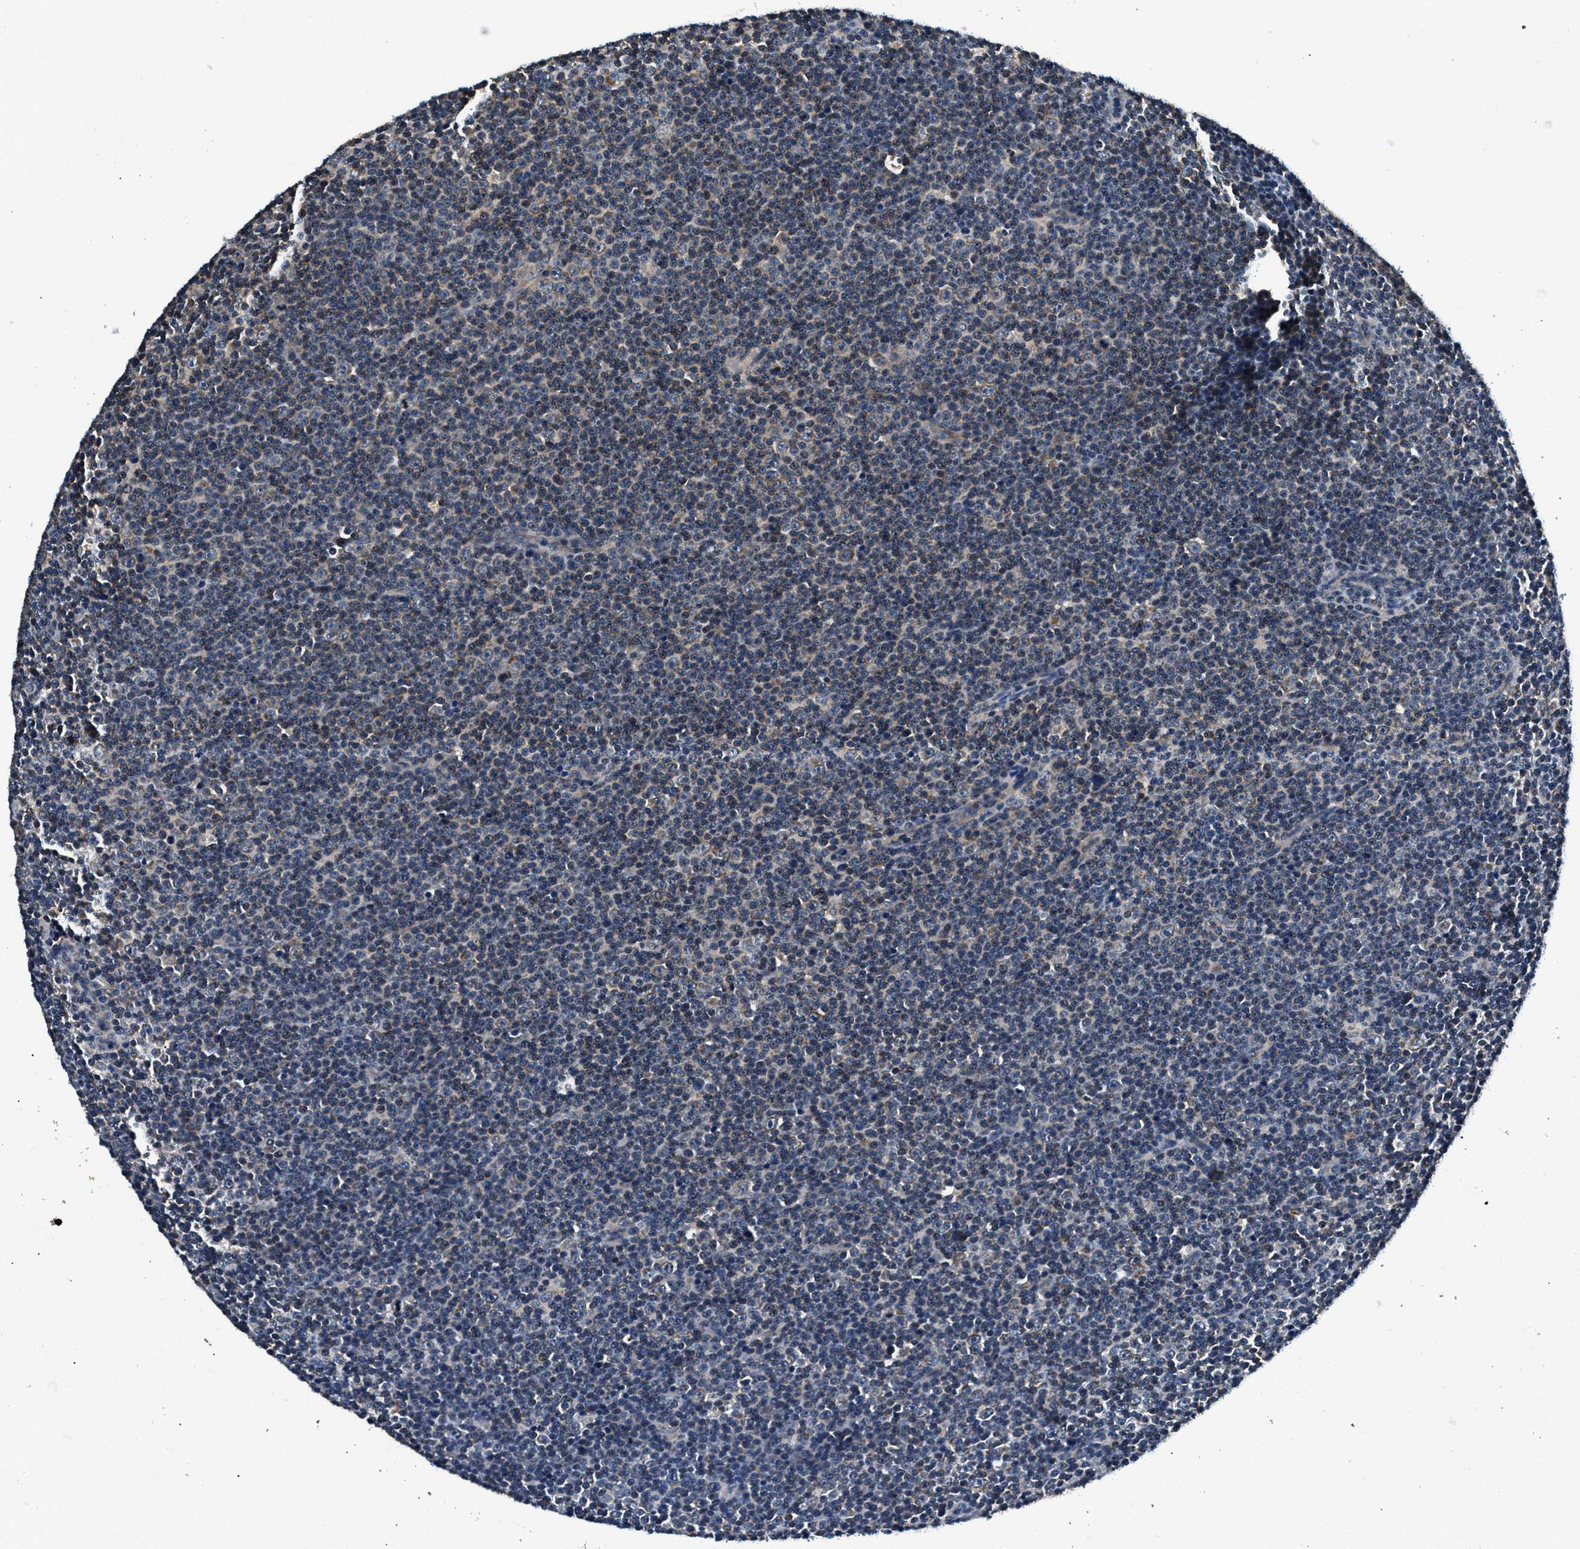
{"staining": {"intensity": "weak", "quantity": "25%-75%", "location": "cytoplasmic/membranous"}, "tissue": "lymphoma", "cell_type": "Tumor cells", "image_type": "cancer", "snomed": [{"axis": "morphology", "description": "Malignant lymphoma, non-Hodgkin's type, Low grade"}, {"axis": "topography", "description": "Lymph node"}], "caption": "This is an image of IHC staining of low-grade malignant lymphoma, non-Hodgkin's type, which shows weak expression in the cytoplasmic/membranous of tumor cells.", "gene": "IMMT", "patient": {"sex": "female", "age": 67}}